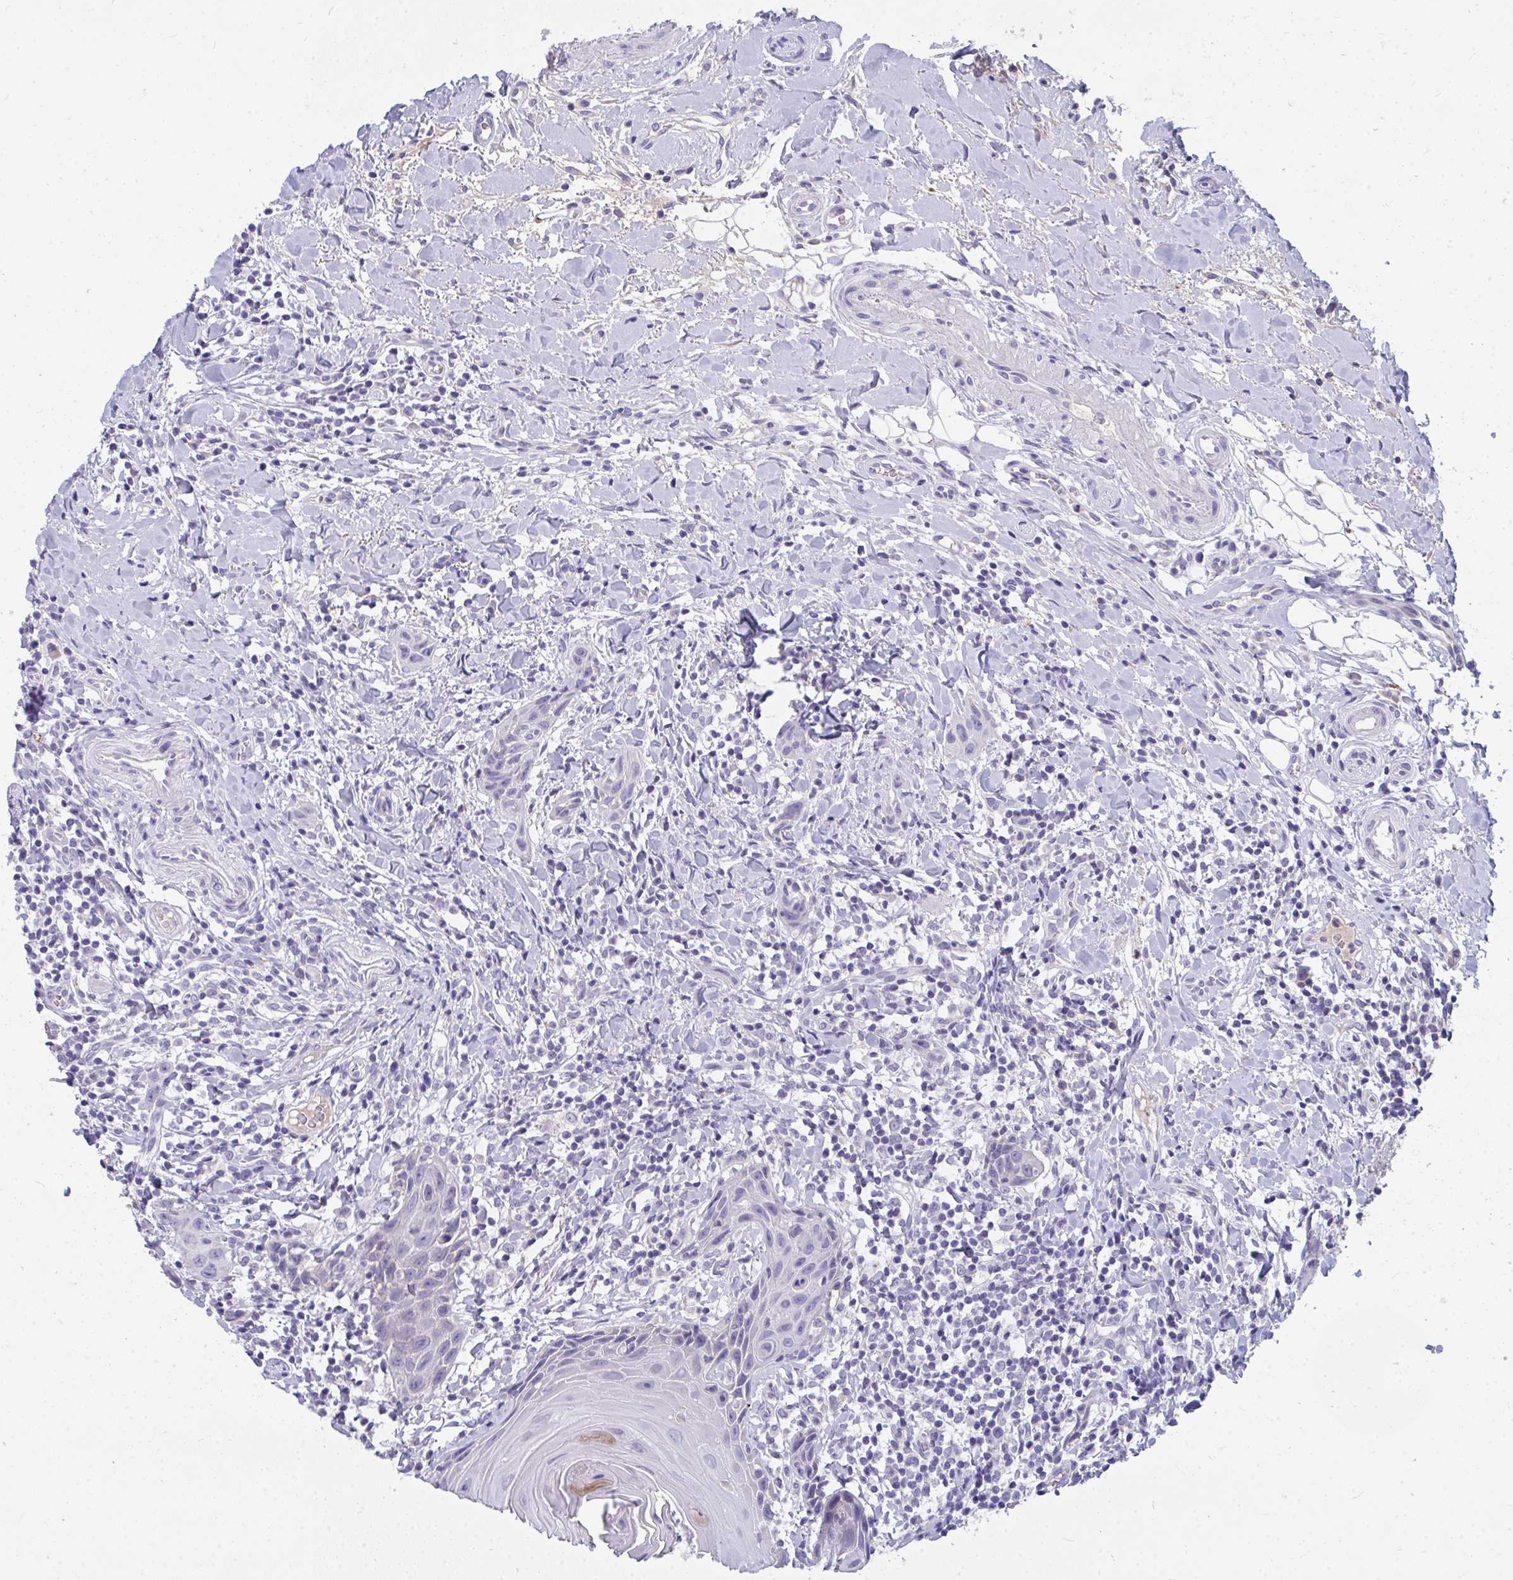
{"staining": {"intensity": "negative", "quantity": "none", "location": "none"}, "tissue": "head and neck cancer", "cell_type": "Tumor cells", "image_type": "cancer", "snomed": [{"axis": "morphology", "description": "Squamous cell carcinoma, NOS"}, {"axis": "topography", "description": "Oral tissue"}, {"axis": "topography", "description": "Head-Neck"}], "caption": "The immunohistochemistry (IHC) micrograph has no significant staining in tumor cells of head and neck squamous cell carcinoma tissue.", "gene": "COA5", "patient": {"sex": "male", "age": 49}}